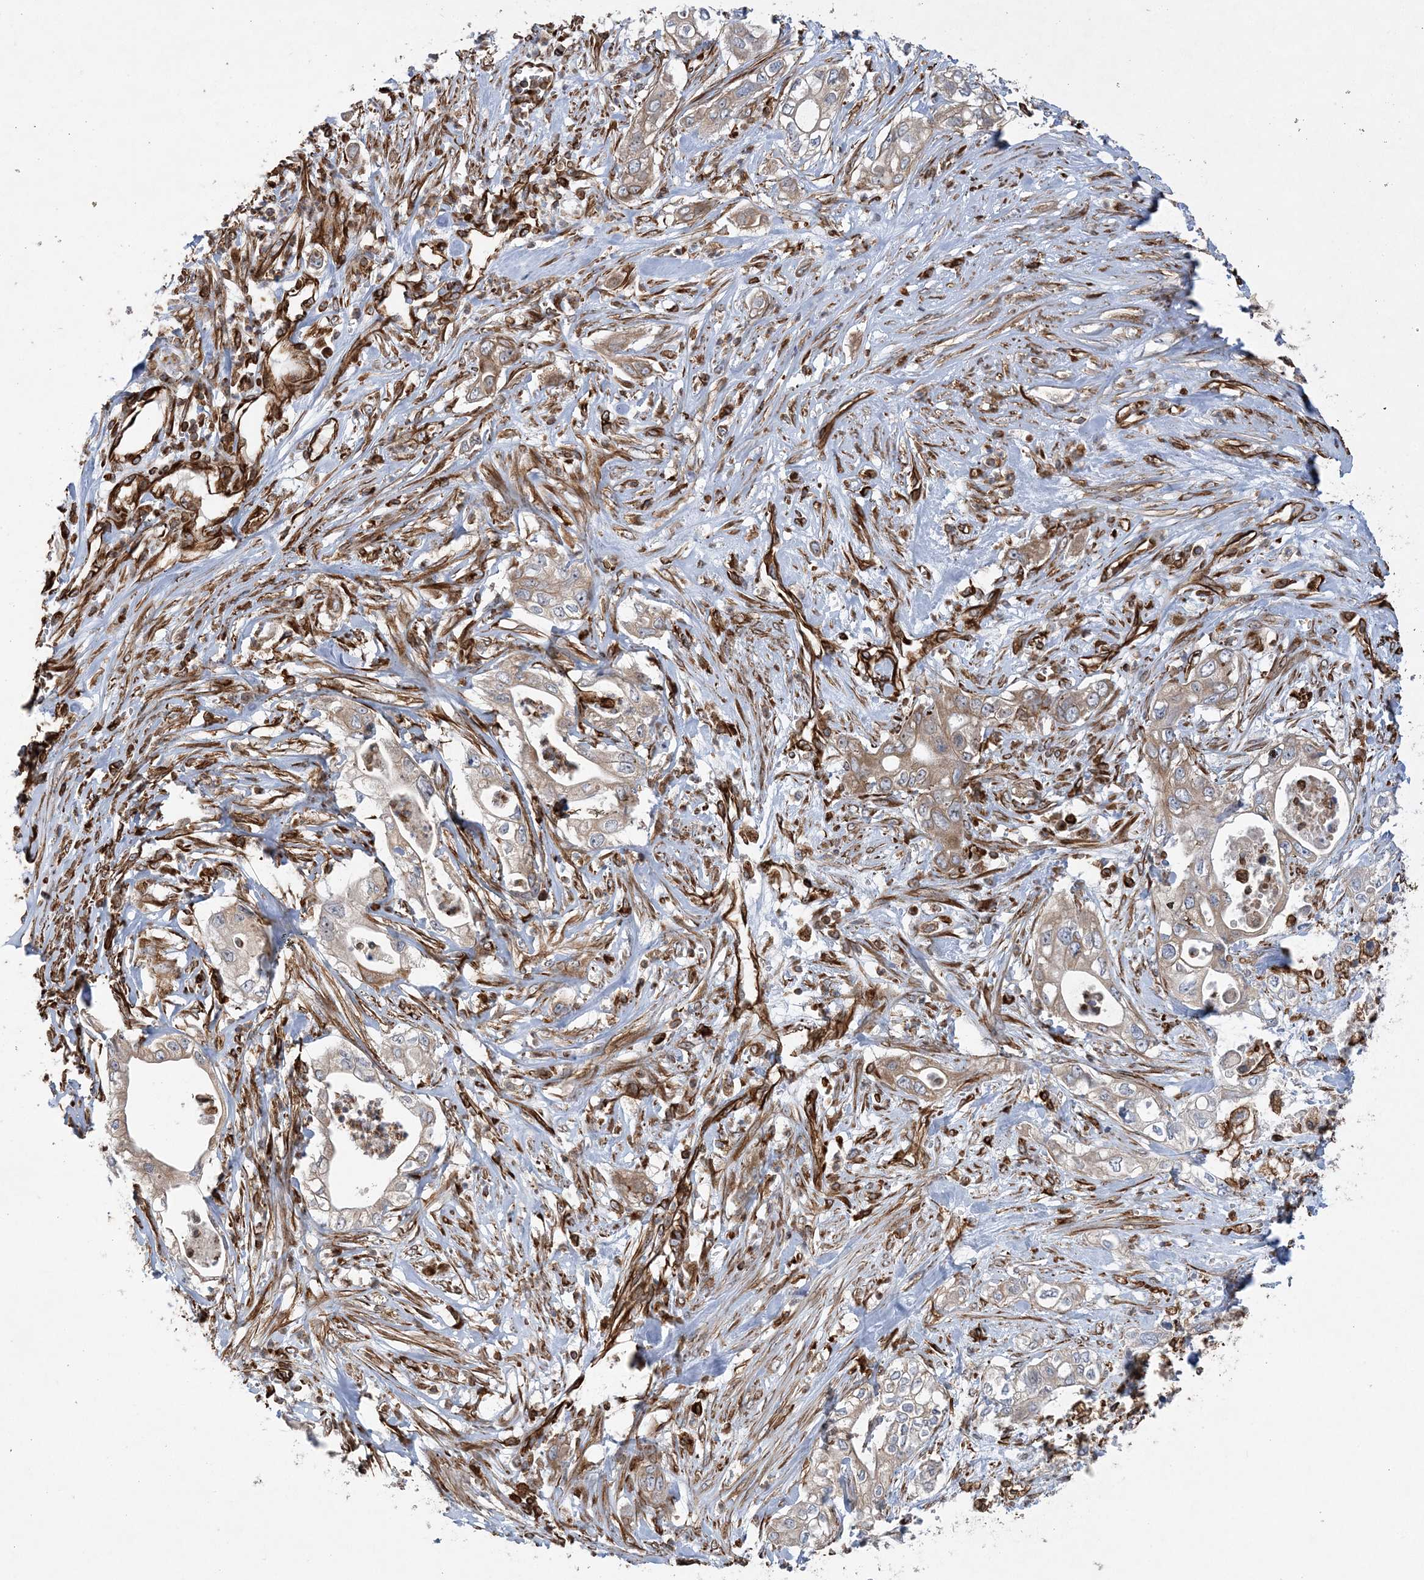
{"staining": {"intensity": "moderate", "quantity": ">75%", "location": "cytoplasmic/membranous"}, "tissue": "pancreatic cancer", "cell_type": "Tumor cells", "image_type": "cancer", "snomed": [{"axis": "morphology", "description": "Adenocarcinoma, NOS"}, {"axis": "topography", "description": "Pancreas"}], "caption": "A brown stain highlights moderate cytoplasmic/membranous staining of a protein in pancreatic cancer tumor cells.", "gene": "FAM114A2", "patient": {"sex": "female", "age": 78}}